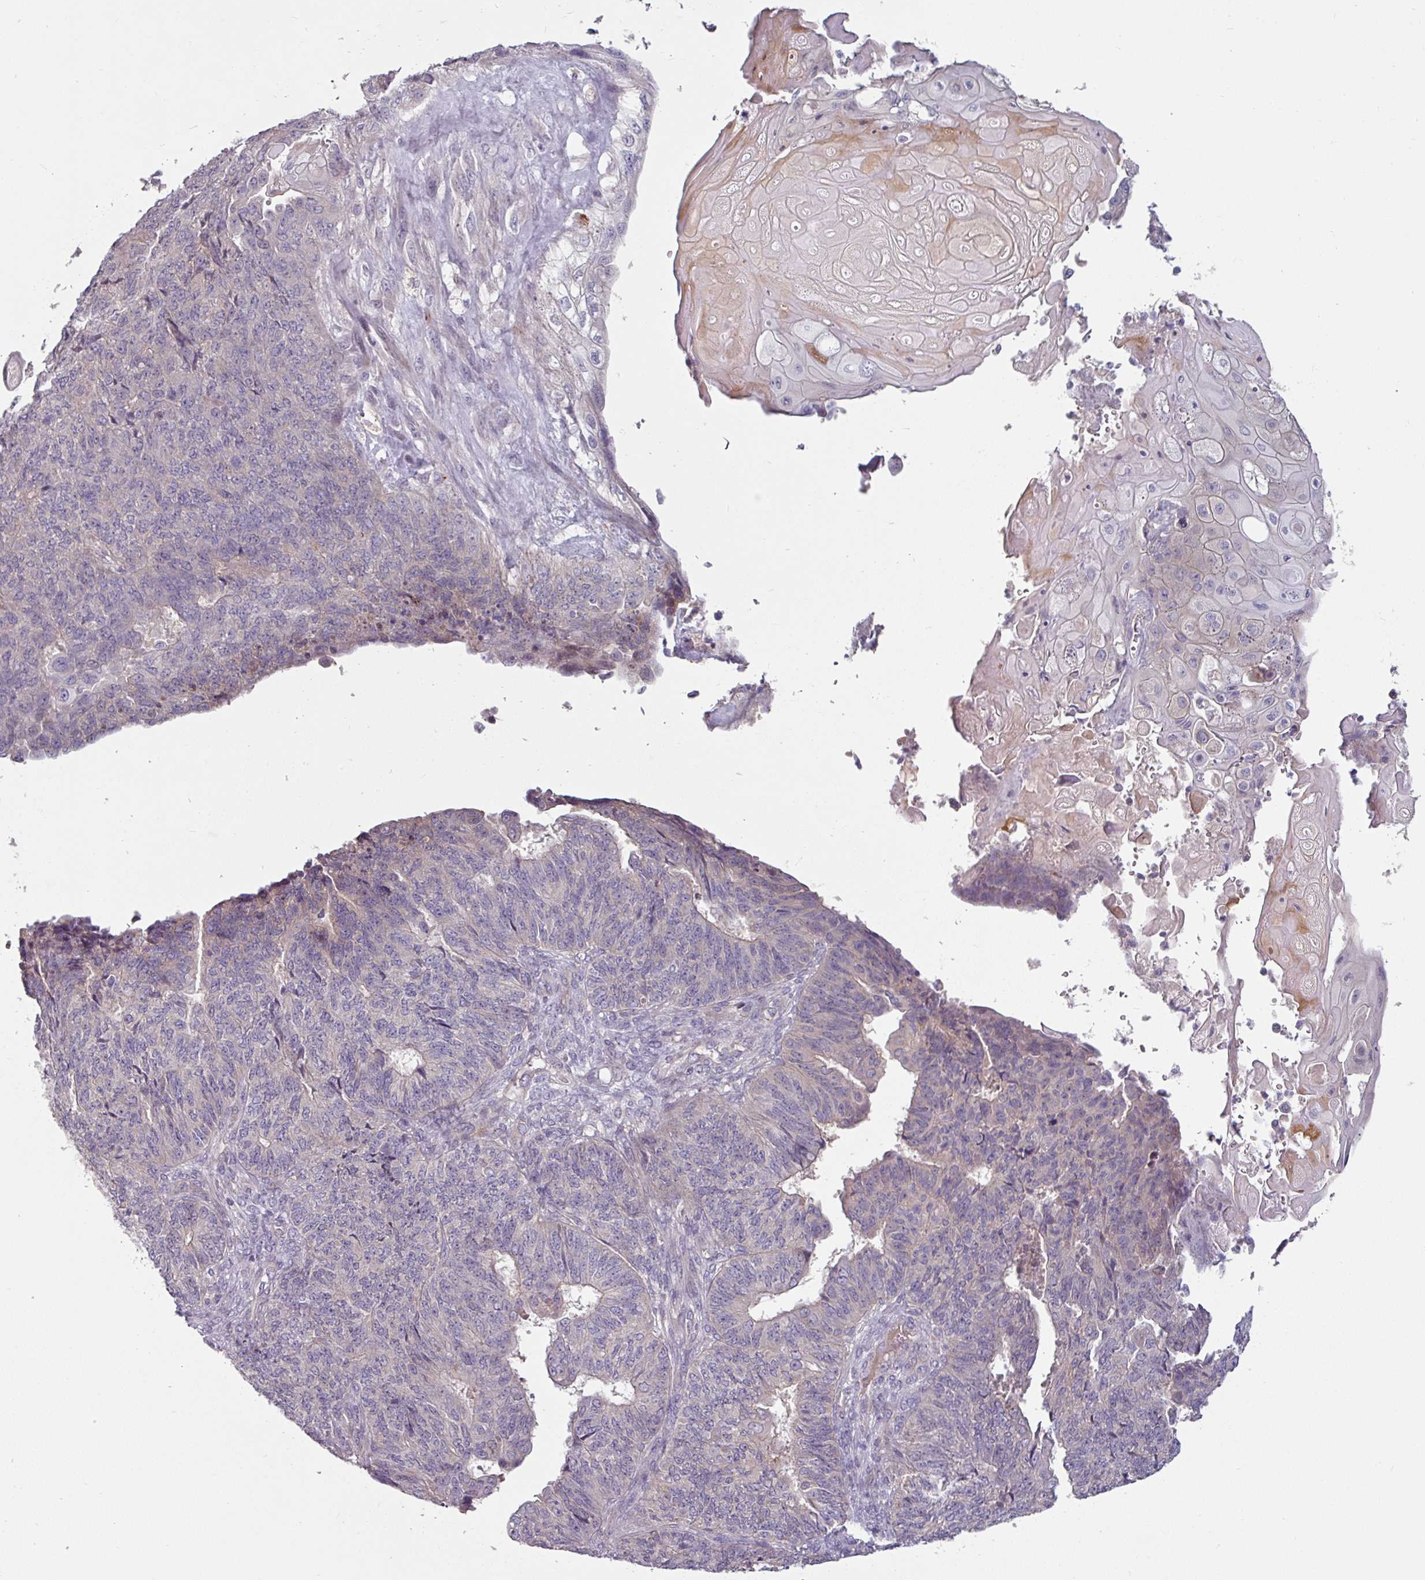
{"staining": {"intensity": "negative", "quantity": "none", "location": "none"}, "tissue": "endometrial cancer", "cell_type": "Tumor cells", "image_type": "cancer", "snomed": [{"axis": "morphology", "description": "Adenocarcinoma, NOS"}, {"axis": "topography", "description": "Endometrium"}], "caption": "The photomicrograph reveals no staining of tumor cells in endometrial cancer.", "gene": "MTMR14", "patient": {"sex": "female", "age": 32}}